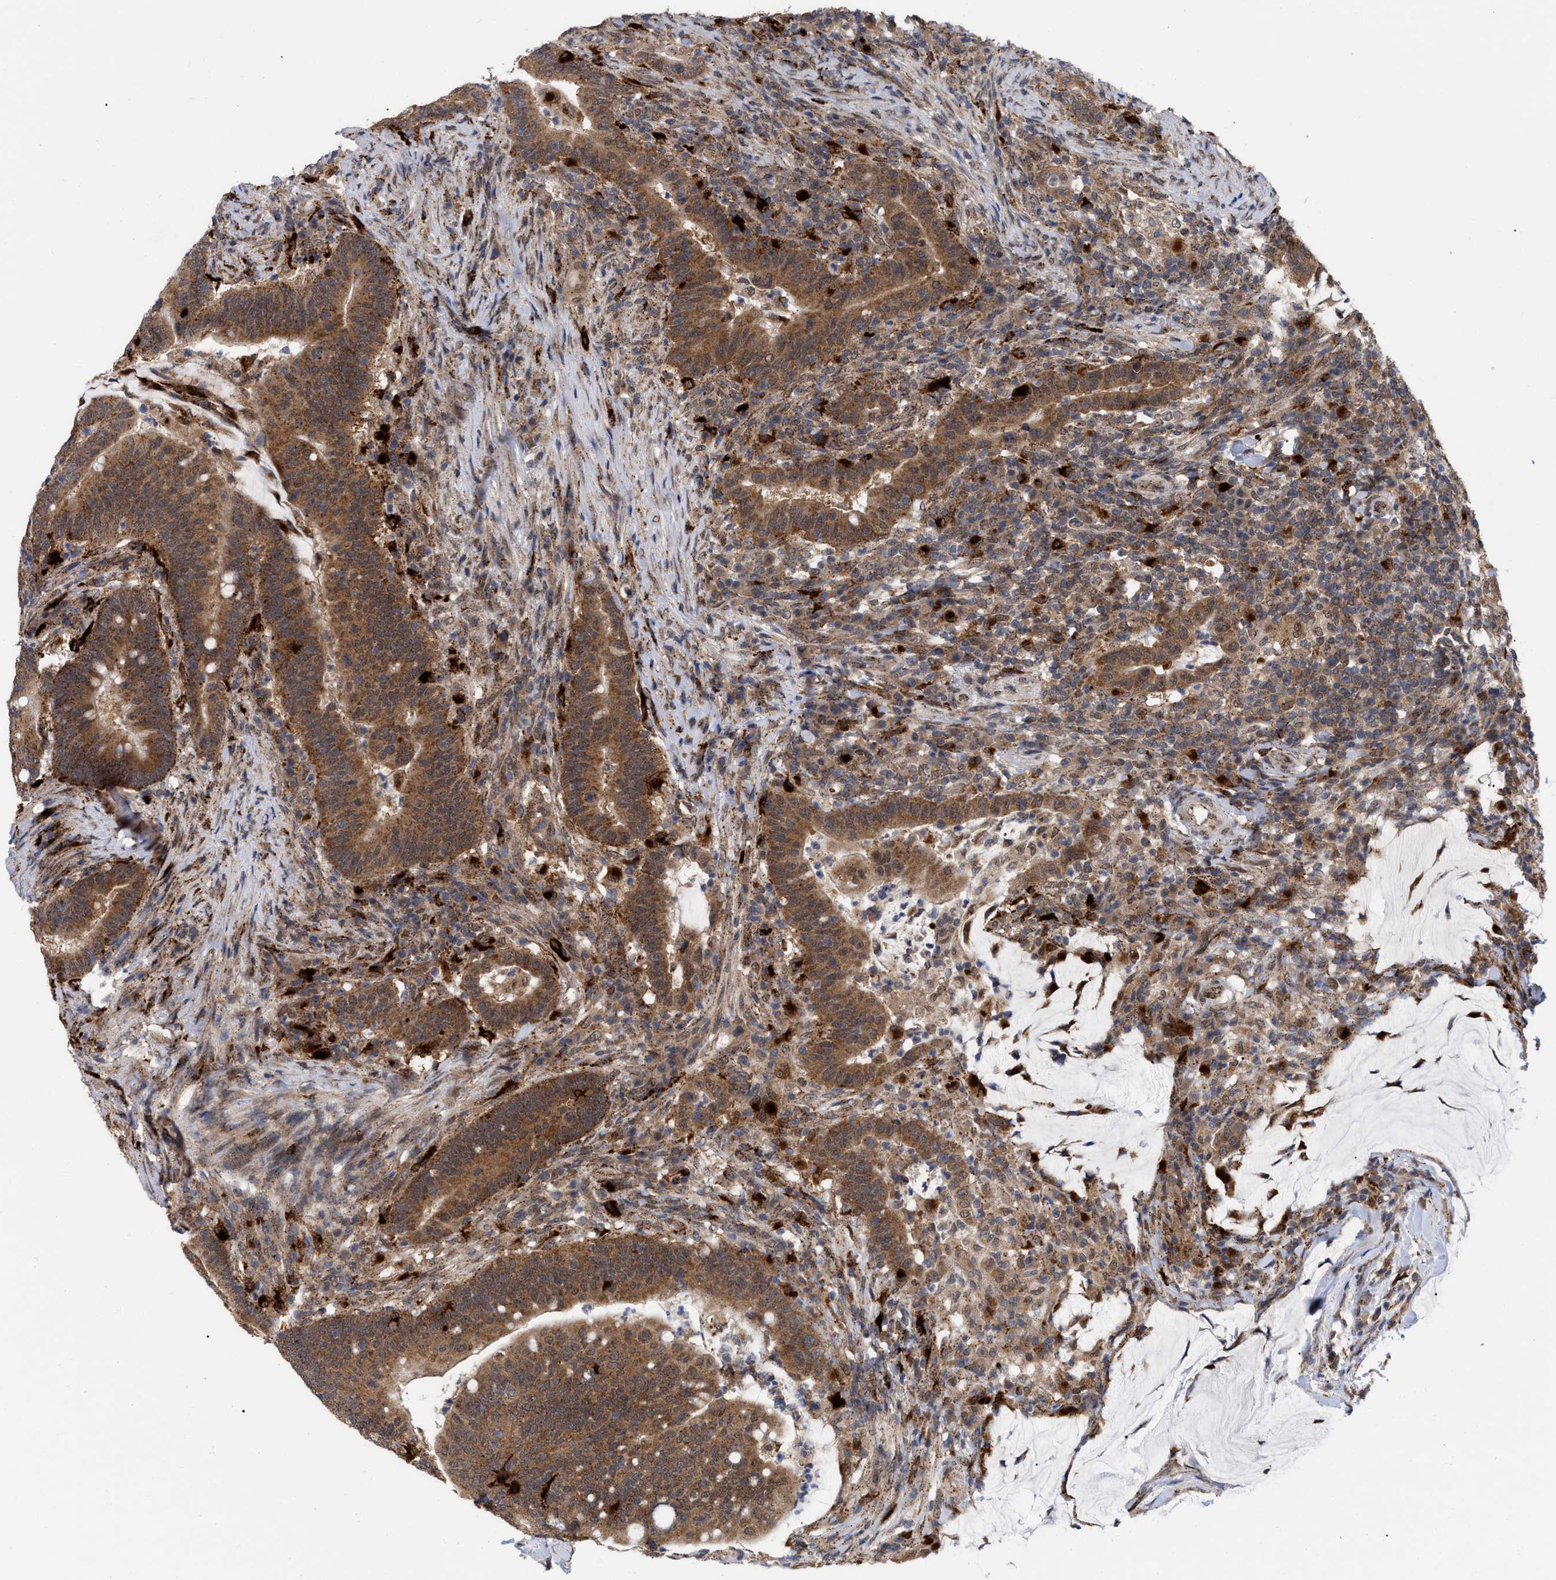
{"staining": {"intensity": "strong", "quantity": ">75%", "location": "cytoplasmic/membranous"}, "tissue": "colorectal cancer", "cell_type": "Tumor cells", "image_type": "cancer", "snomed": [{"axis": "morphology", "description": "Normal tissue, NOS"}, {"axis": "morphology", "description": "Adenocarcinoma, NOS"}, {"axis": "topography", "description": "Colon"}], "caption": "Immunohistochemistry (IHC) (DAB (3,3'-diaminobenzidine)) staining of human colorectal cancer (adenocarcinoma) shows strong cytoplasmic/membranous protein expression in approximately >75% of tumor cells.", "gene": "UPF1", "patient": {"sex": "female", "age": 66}}